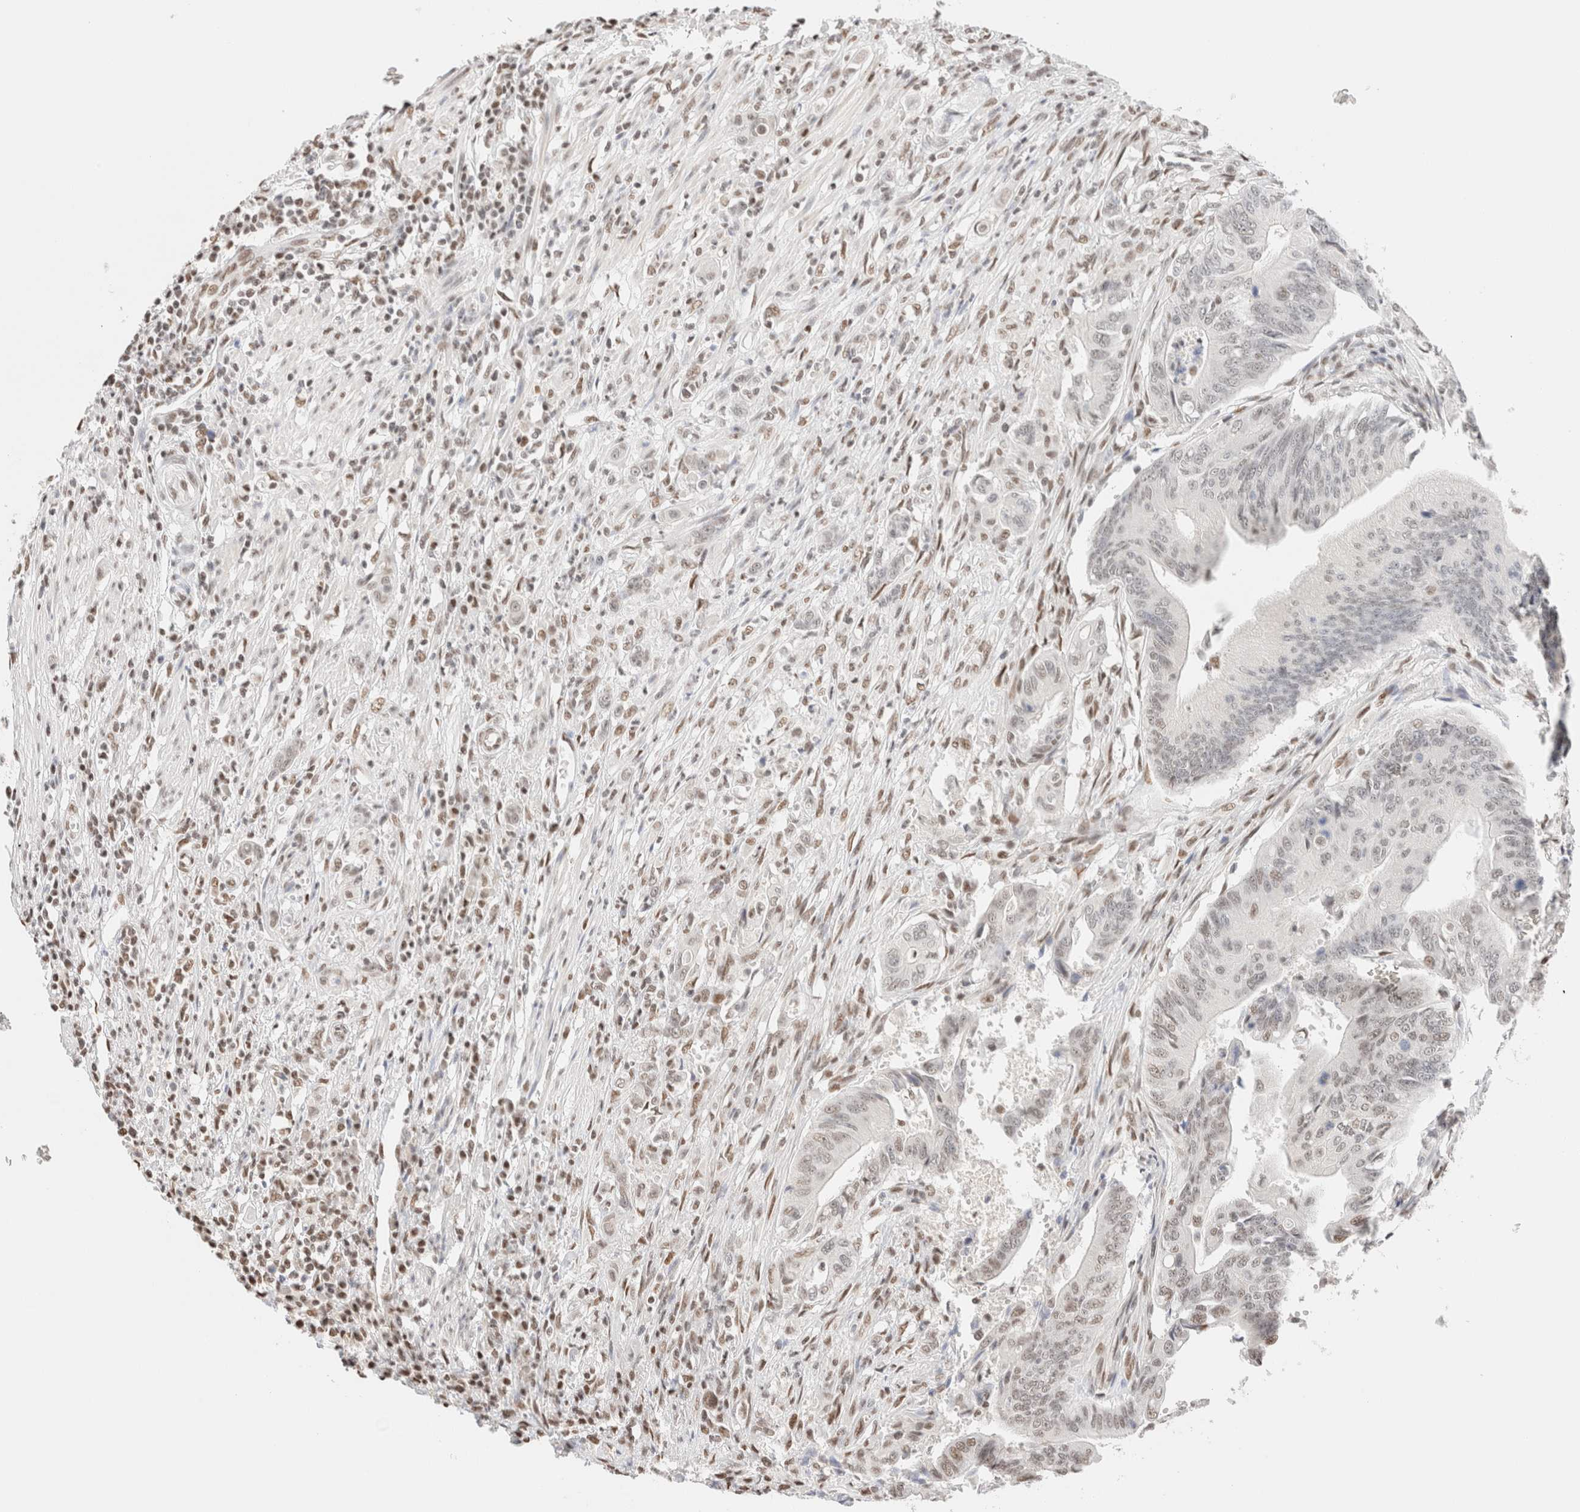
{"staining": {"intensity": "weak", "quantity": "<25%", "location": "nuclear"}, "tissue": "colorectal cancer", "cell_type": "Tumor cells", "image_type": "cancer", "snomed": [{"axis": "morphology", "description": "Adenoma, NOS"}, {"axis": "morphology", "description": "Adenocarcinoma, NOS"}, {"axis": "topography", "description": "Colon"}], "caption": "Human colorectal adenocarcinoma stained for a protein using IHC displays no staining in tumor cells.", "gene": "SUPT3H", "patient": {"sex": "male", "age": 79}}